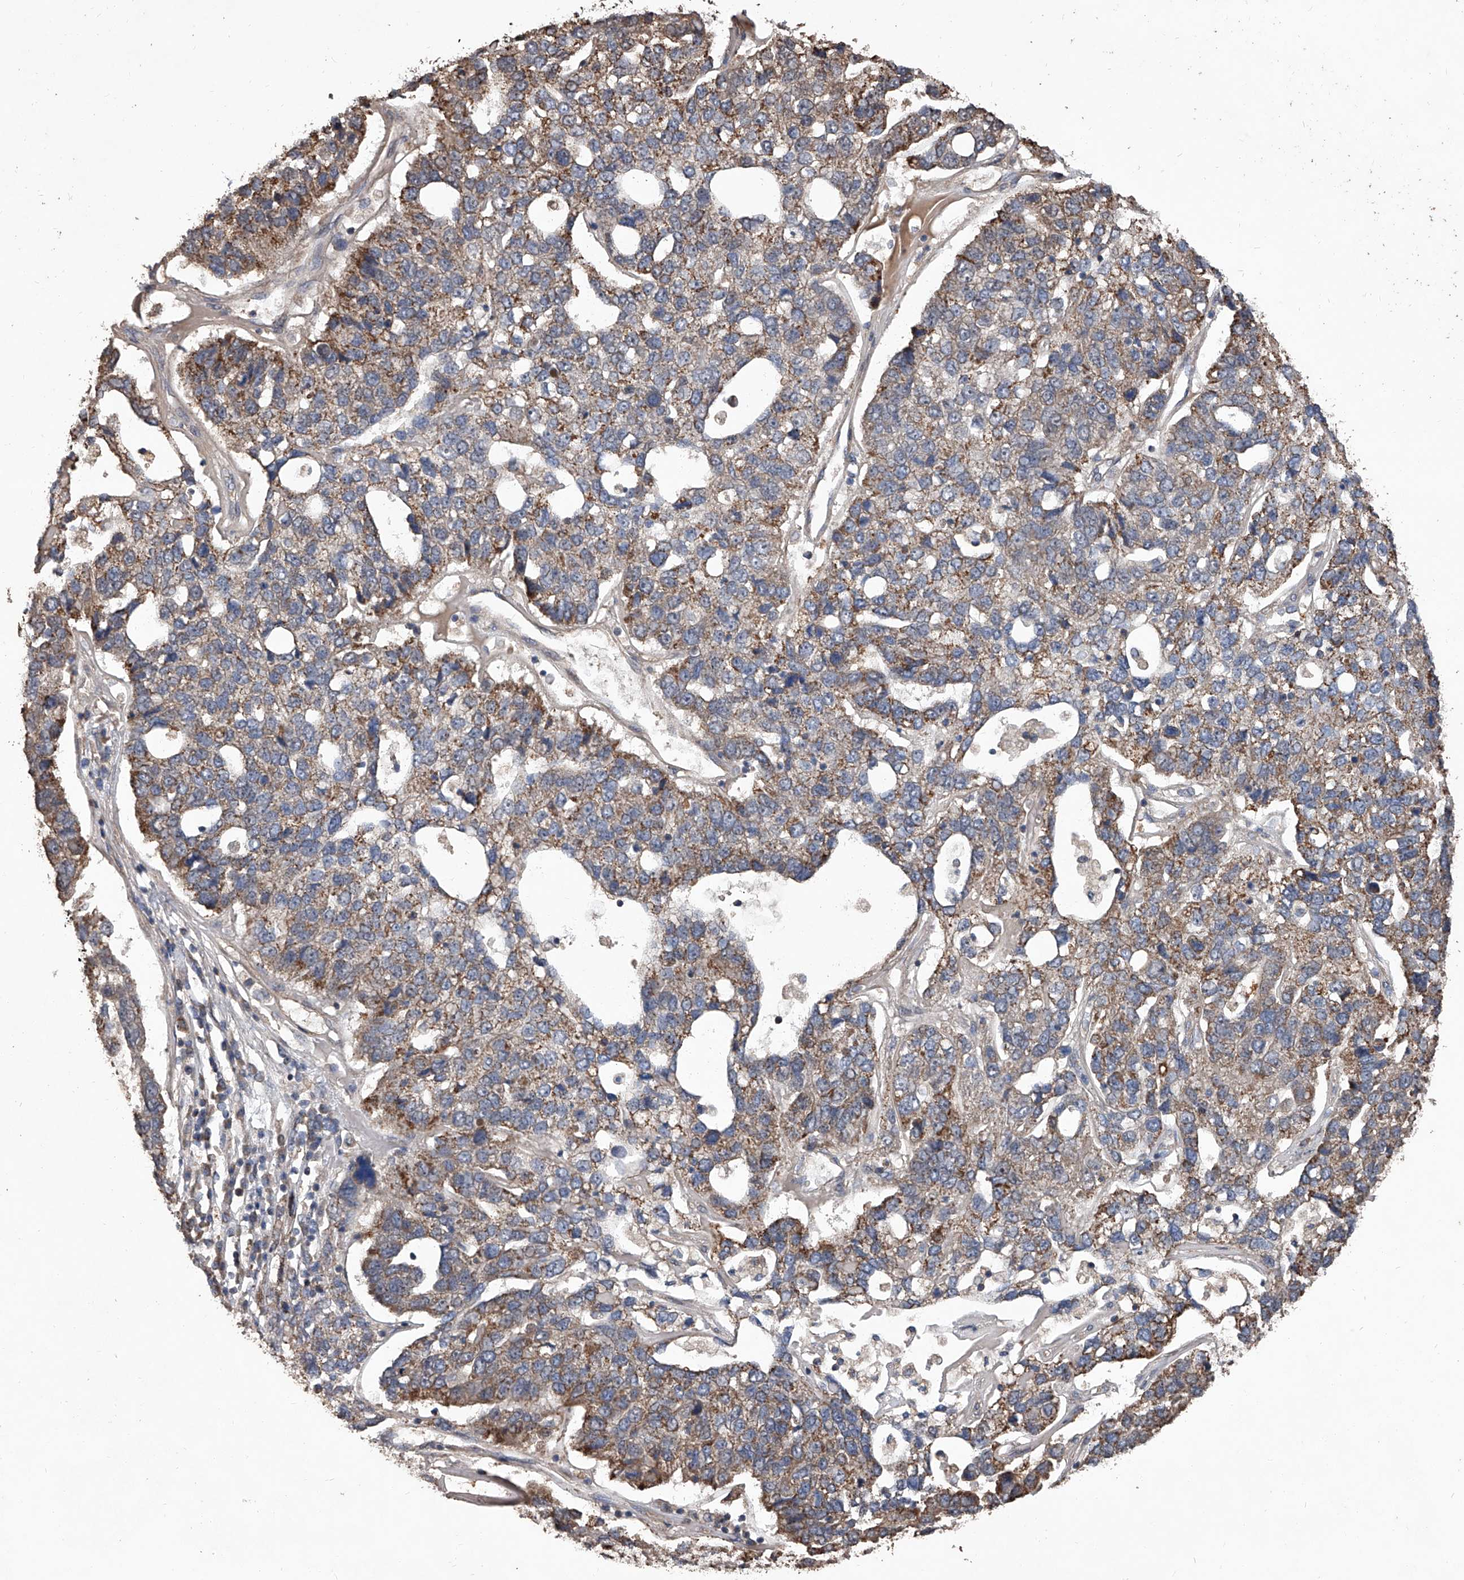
{"staining": {"intensity": "moderate", "quantity": ">75%", "location": "cytoplasmic/membranous"}, "tissue": "pancreatic cancer", "cell_type": "Tumor cells", "image_type": "cancer", "snomed": [{"axis": "morphology", "description": "Adenocarcinoma, NOS"}, {"axis": "topography", "description": "Pancreas"}], "caption": "Tumor cells show medium levels of moderate cytoplasmic/membranous positivity in approximately >75% of cells in human adenocarcinoma (pancreatic).", "gene": "LTV1", "patient": {"sex": "female", "age": 61}}